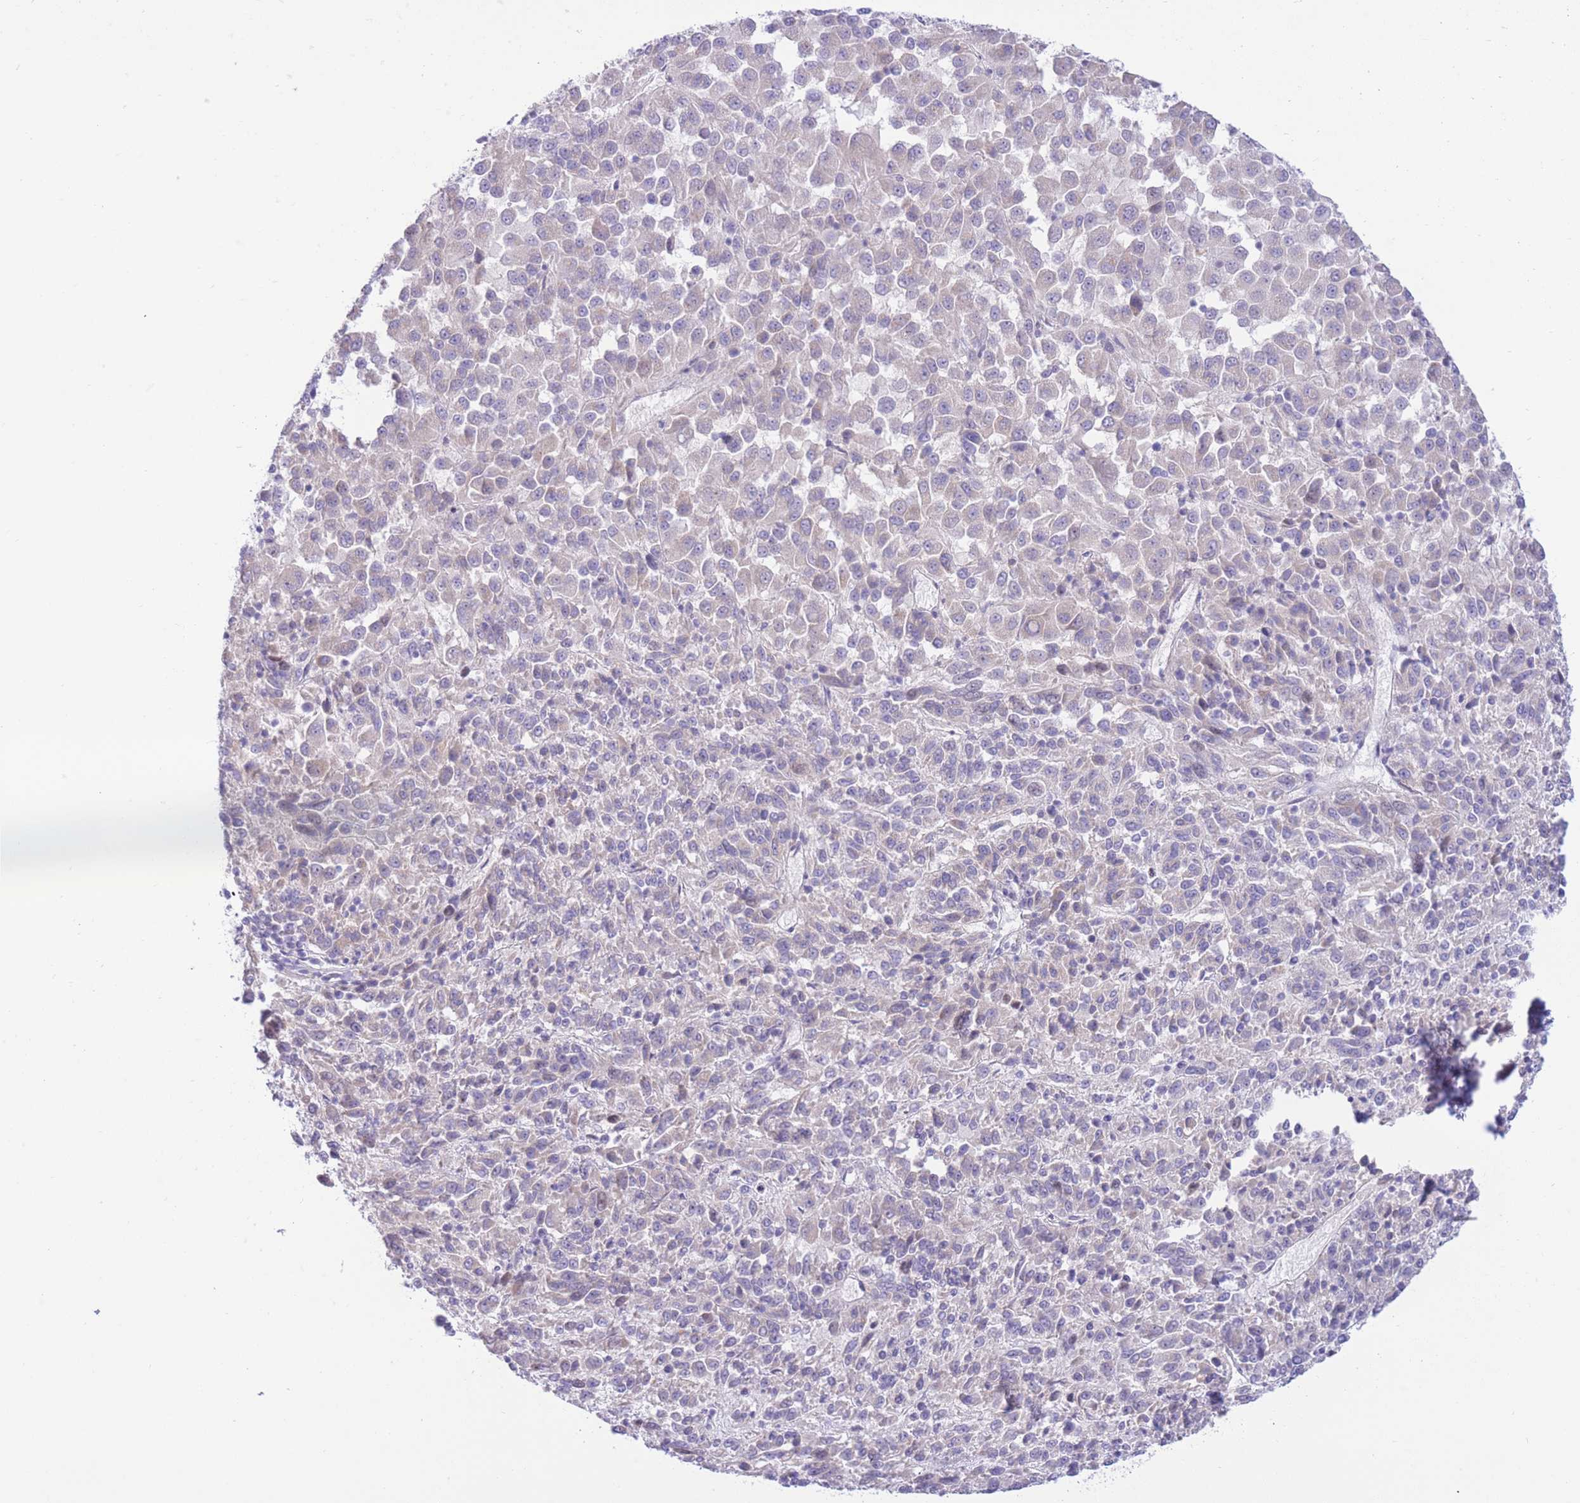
{"staining": {"intensity": "weak", "quantity": "<25%", "location": "cytoplasmic/membranous"}, "tissue": "melanoma", "cell_type": "Tumor cells", "image_type": "cancer", "snomed": [{"axis": "morphology", "description": "Malignant melanoma, Metastatic site"}, {"axis": "topography", "description": "Lung"}], "caption": "High power microscopy photomicrograph of an immunohistochemistry image of melanoma, revealing no significant expression in tumor cells.", "gene": "RPL39L", "patient": {"sex": "male", "age": 64}}